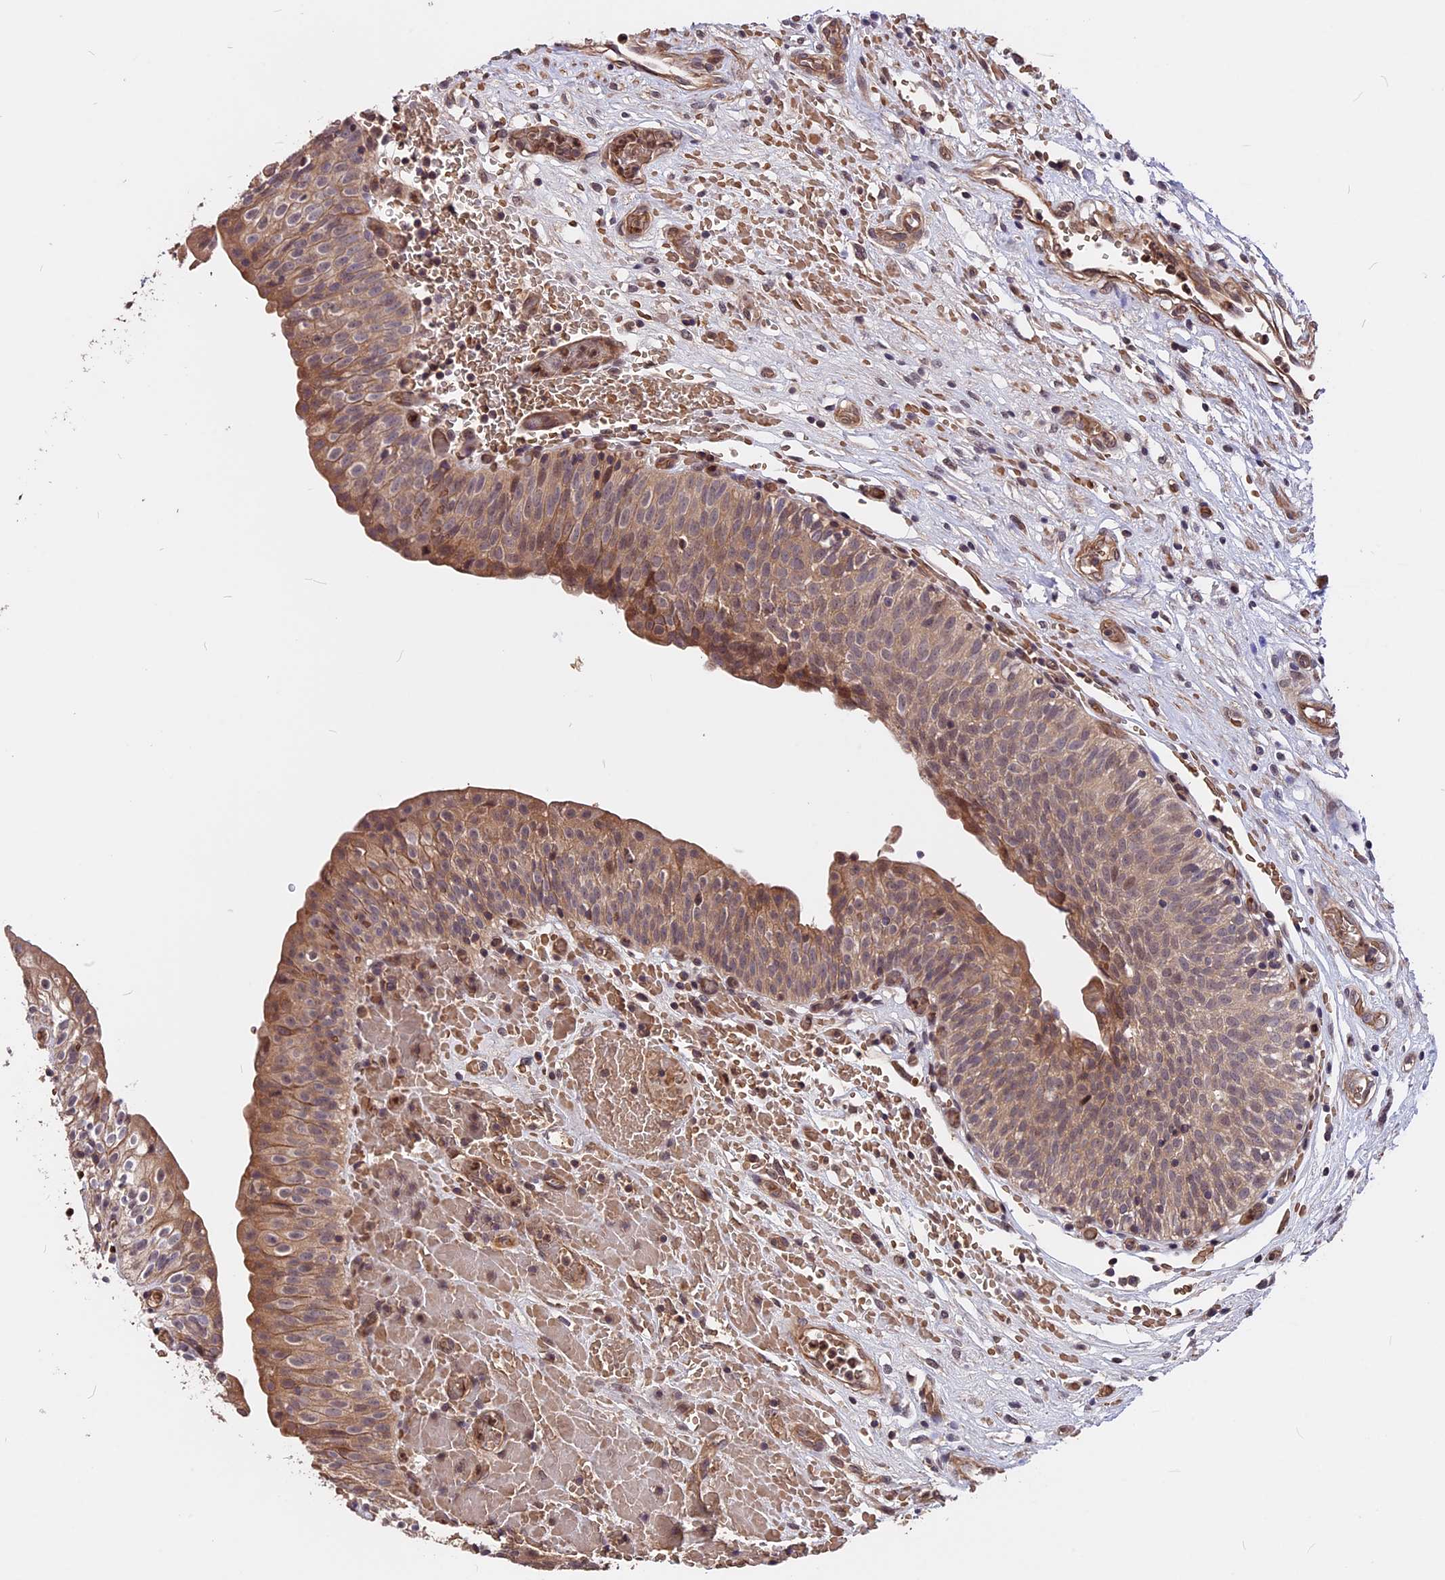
{"staining": {"intensity": "moderate", "quantity": "25%-75%", "location": "cytoplasmic/membranous"}, "tissue": "urinary bladder", "cell_type": "Urothelial cells", "image_type": "normal", "snomed": [{"axis": "morphology", "description": "Normal tissue, NOS"}, {"axis": "topography", "description": "Urinary bladder"}], "caption": "Immunohistochemical staining of normal human urinary bladder exhibits moderate cytoplasmic/membranous protein staining in approximately 25%-75% of urothelial cells. The staining was performed using DAB to visualize the protein expression in brown, while the nuclei were stained in blue with hematoxylin (Magnification: 20x).", "gene": "ZC3H10", "patient": {"sex": "male", "age": 55}}